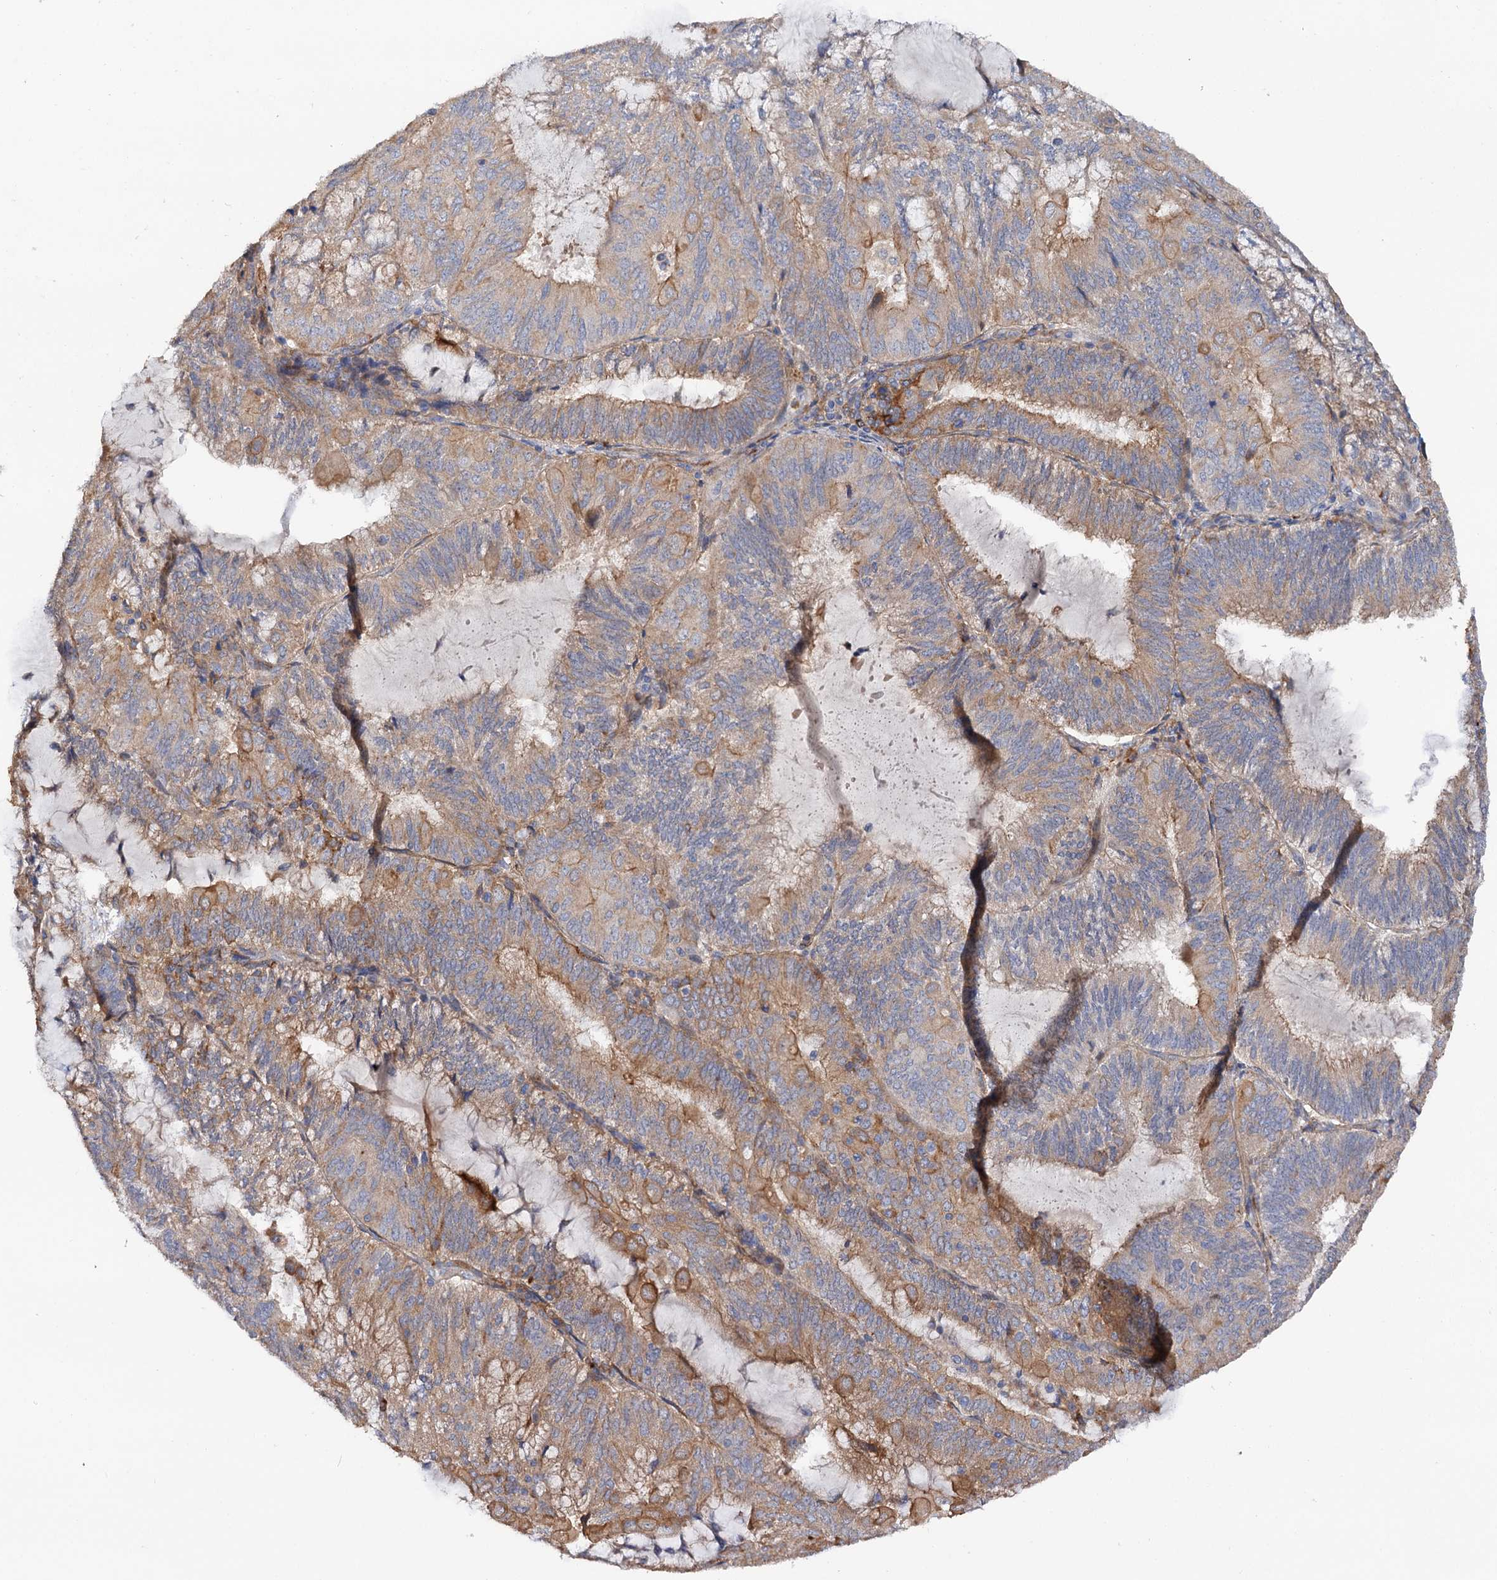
{"staining": {"intensity": "weak", "quantity": "25%-75%", "location": "cytoplasmic/membranous"}, "tissue": "endometrial cancer", "cell_type": "Tumor cells", "image_type": "cancer", "snomed": [{"axis": "morphology", "description": "Adenocarcinoma, NOS"}, {"axis": "topography", "description": "Endometrium"}], "caption": "High-power microscopy captured an immunohistochemistry (IHC) photomicrograph of endometrial cancer, revealing weak cytoplasmic/membranous positivity in approximately 25%-75% of tumor cells.", "gene": "CSAD", "patient": {"sex": "female", "age": 81}}